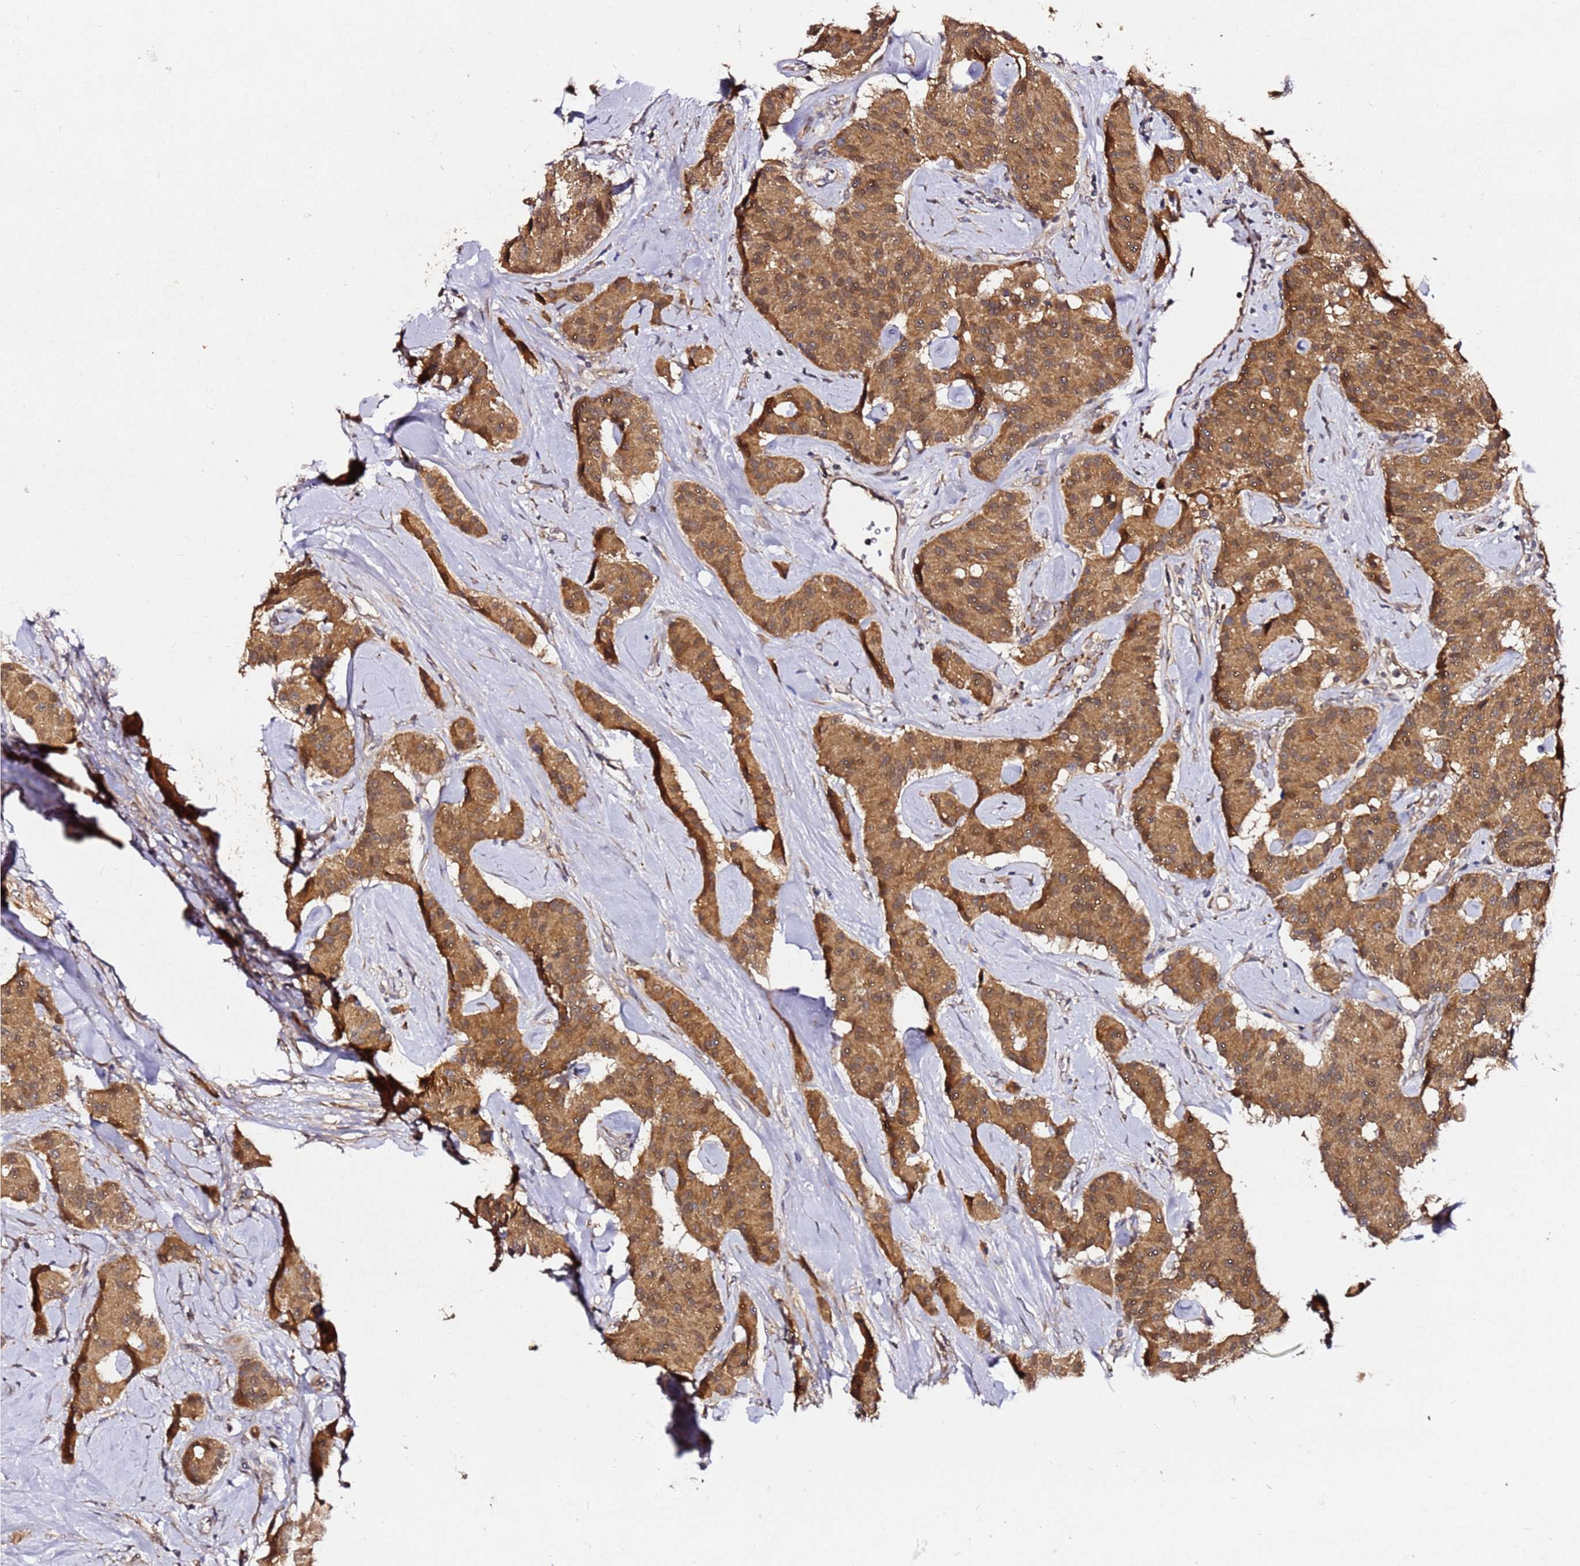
{"staining": {"intensity": "moderate", "quantity": ">75%", "location": "cytoplasmic/membranous"}, "tissue": "carcinoid", "cell_type": "Tumor cells", "image_type": "cancer", "snomed": [{"axis": "morphology", "description": "Carcinoid, malignant, NOS"}, {"axis": "topography", "description": "Pancreas"}], "caption": "A medium amount of moderate cytoplasmic/membranous staining is seen in about >75% of tumor cells in carcinoid tissue. Using DAB (brown) and hematoxylin (blue) stains, captured at high magnification using brightfield microscopy.", "gene": "ALG11", "patient": {"sex": "male", "age": 41}}